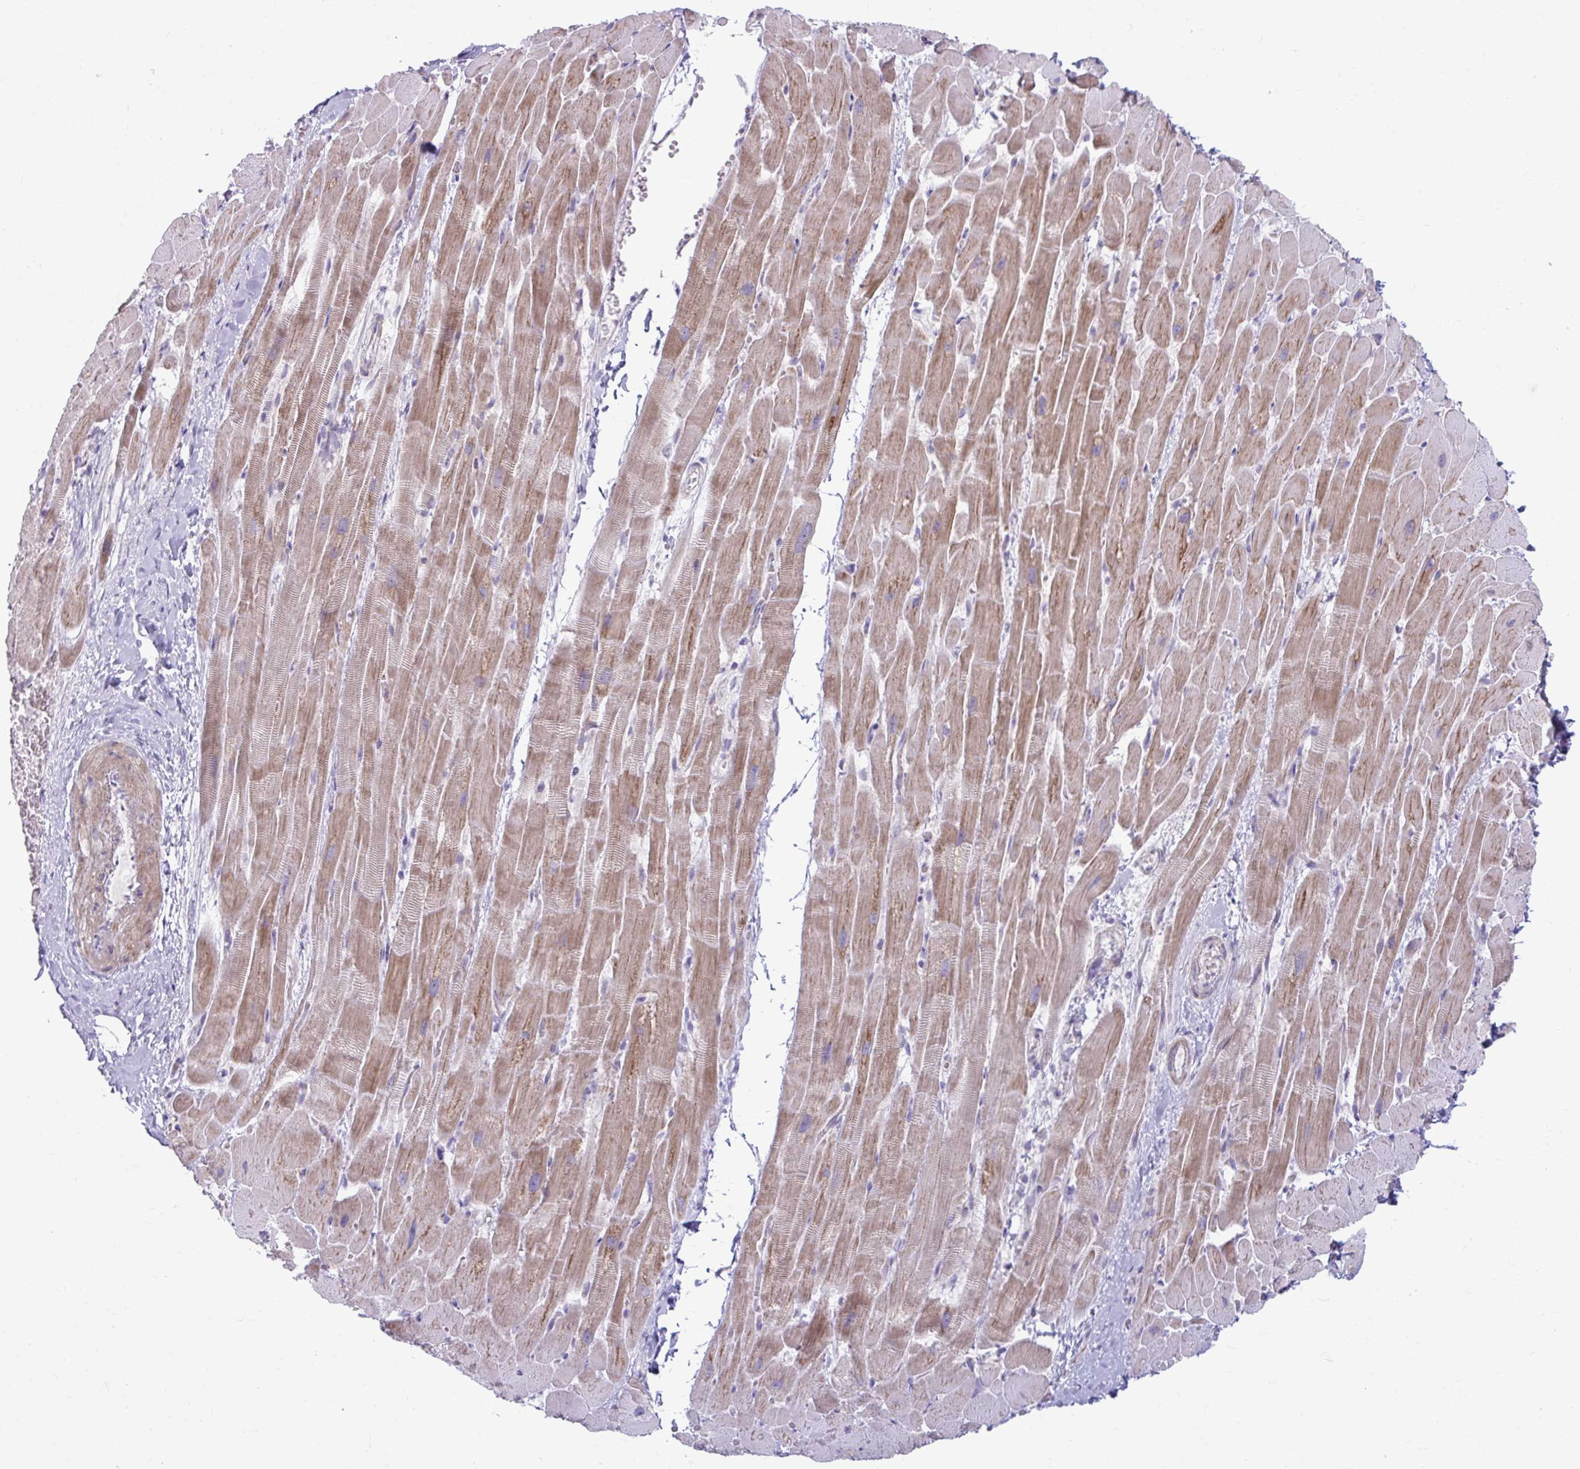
{"staining": {"intensity": "moderate", "quantity": "25%-75%", "location": "cytoplasmic/membranous"}, "tissue": "heart muscle", "cell_type": "Cardiomyocytes", "image_type": "normal", "snomed": [{"axis": "morphology", "description": "Normal tissue, NOS"}, {"axis": "topography", "description": "Heart"}], "caption": "Cardiomyocytes reveal medium levels of moderate cytoplasmic/membranous staining in approximately 25%-75% of cells in benign heart muscle. The protein is shown in brown color, while the nuclei are stained blue.", "gene": "MSMO1", "patient": {"sex": "male", "age": 37}}